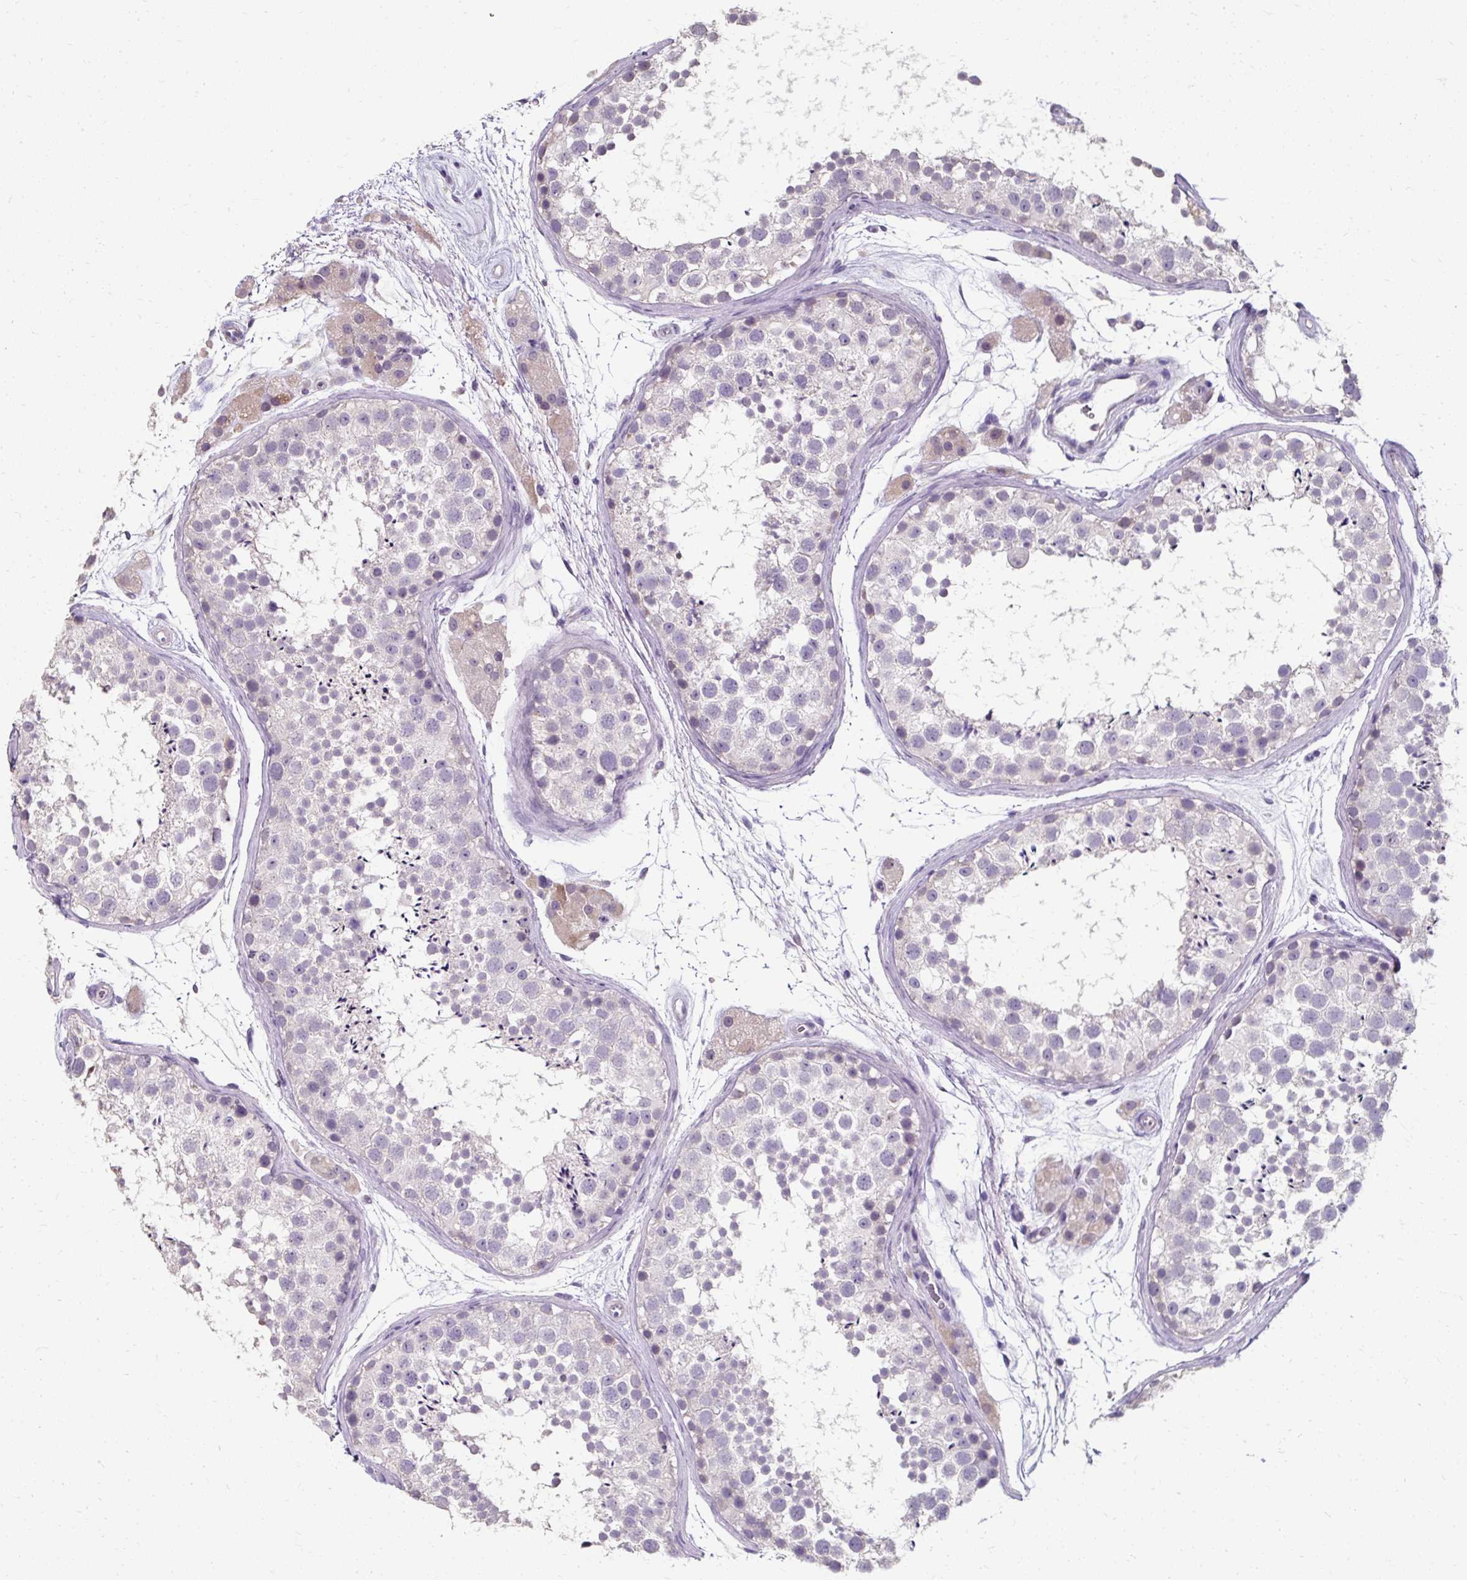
{"staining": {"intensity": "negative", "quantity": "none", "location": "none"}, "tissue": "testis", "cell_type": "Cells in seminiferous ducts", "image_type": "normal", "snomed": [{"axis": "morphology", "description": "Normal tissue, NOS"}, {"axis": "topography", "description": "Testis"}], "caption": "This is an IHC histopathology image of unremarkable human testis. There is no expression in cells in seminiferous ducts.", "gene": "KLHL24", "patient": {"sex": "male", "age": 41}}